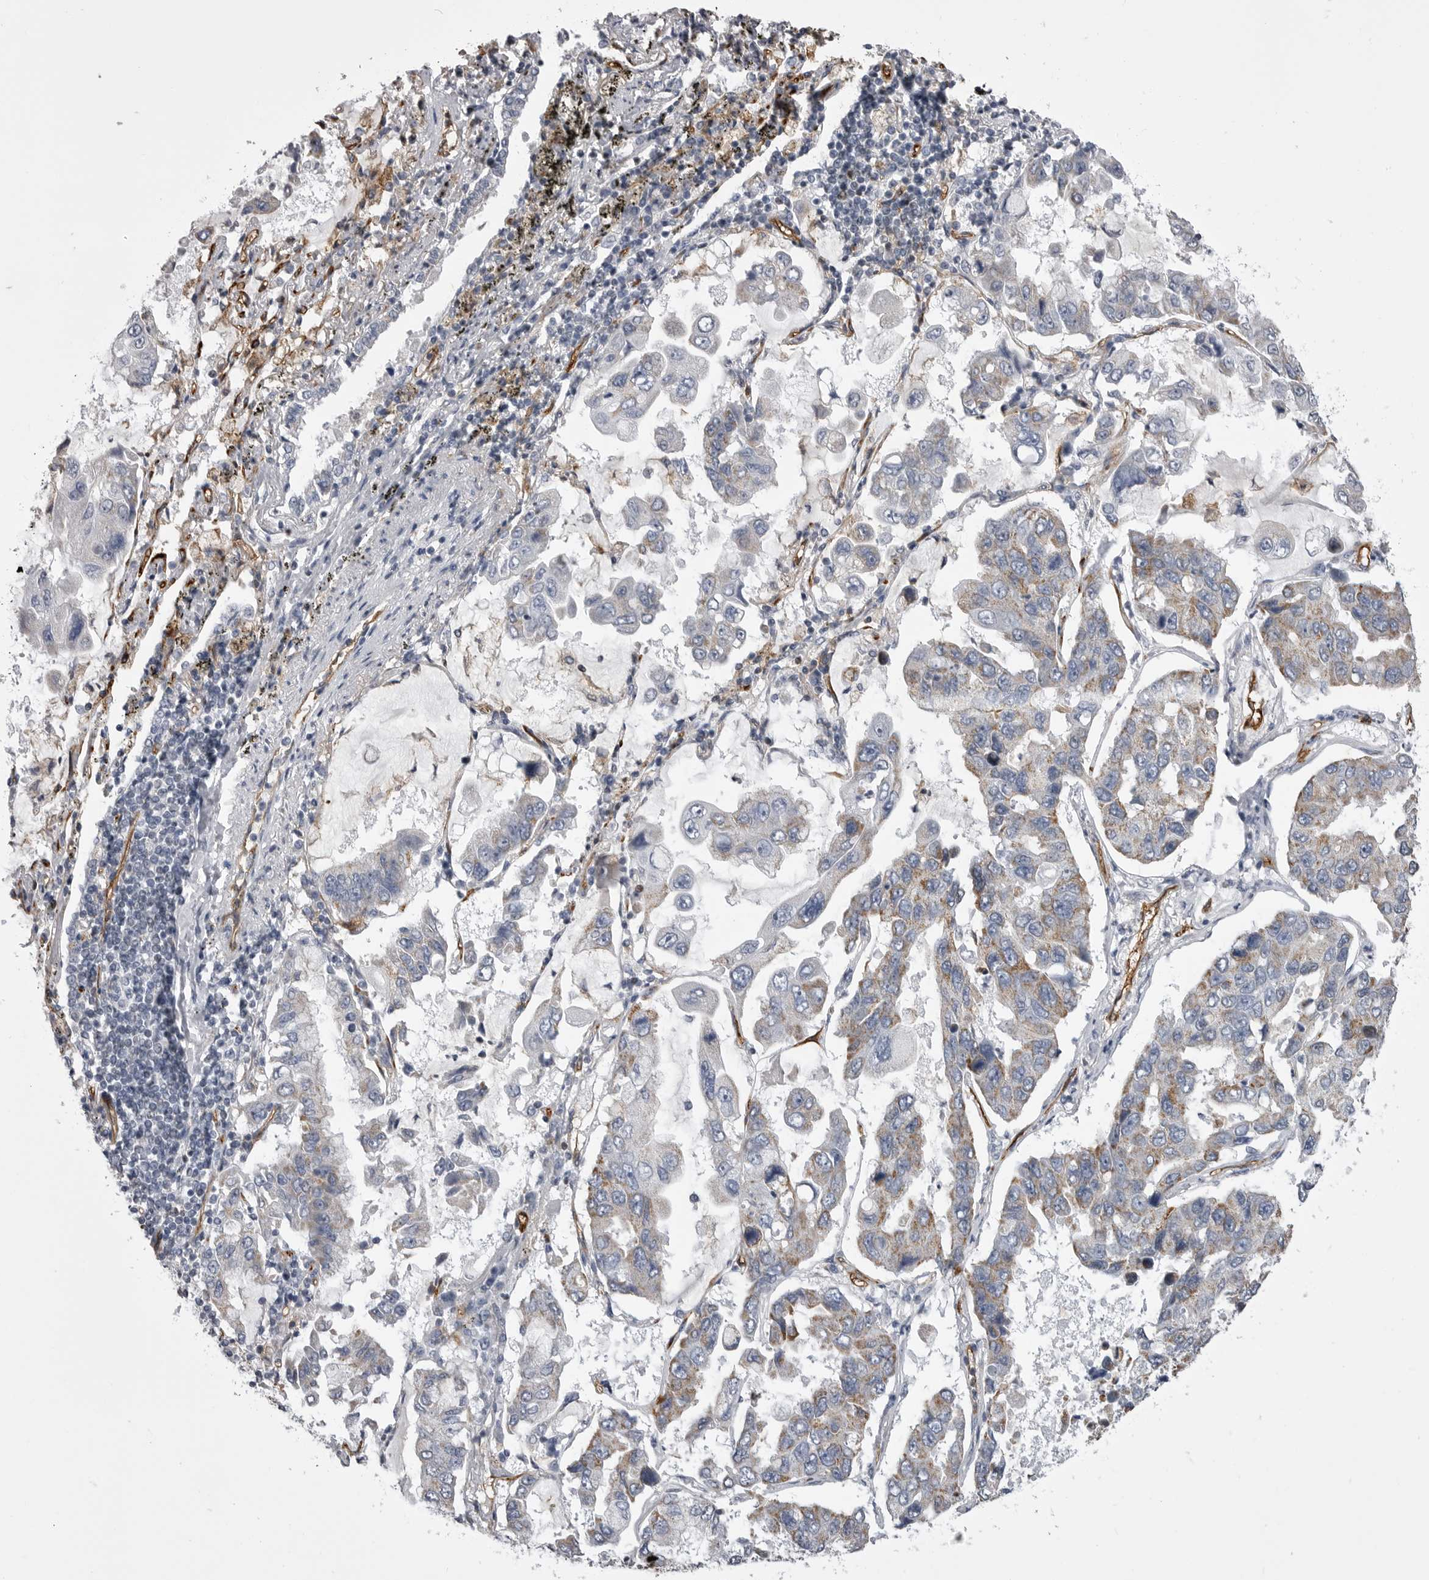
{"staining": {"intensity": "moderate", "quantity": "<25%", "location": "cytoplasmic/membranous"}, "tissue": "lung cancer", "cell_type": "Tumor cells", "image_type": "cancer", "snomed": [{"axis": "morphology", "description": "Adenocarcinoma, NOS"}, {"axis": "topography", "description": "Lung"}], "caption": "Immunohistochemical staining of human lung adenocarcinoma exhibits low levels of moderate cytoplasmic/membranous protein expression in approximately <25% of tumor cells.", "gene": "OPLAH", "patient": {"sex": "male", "age": 64}}